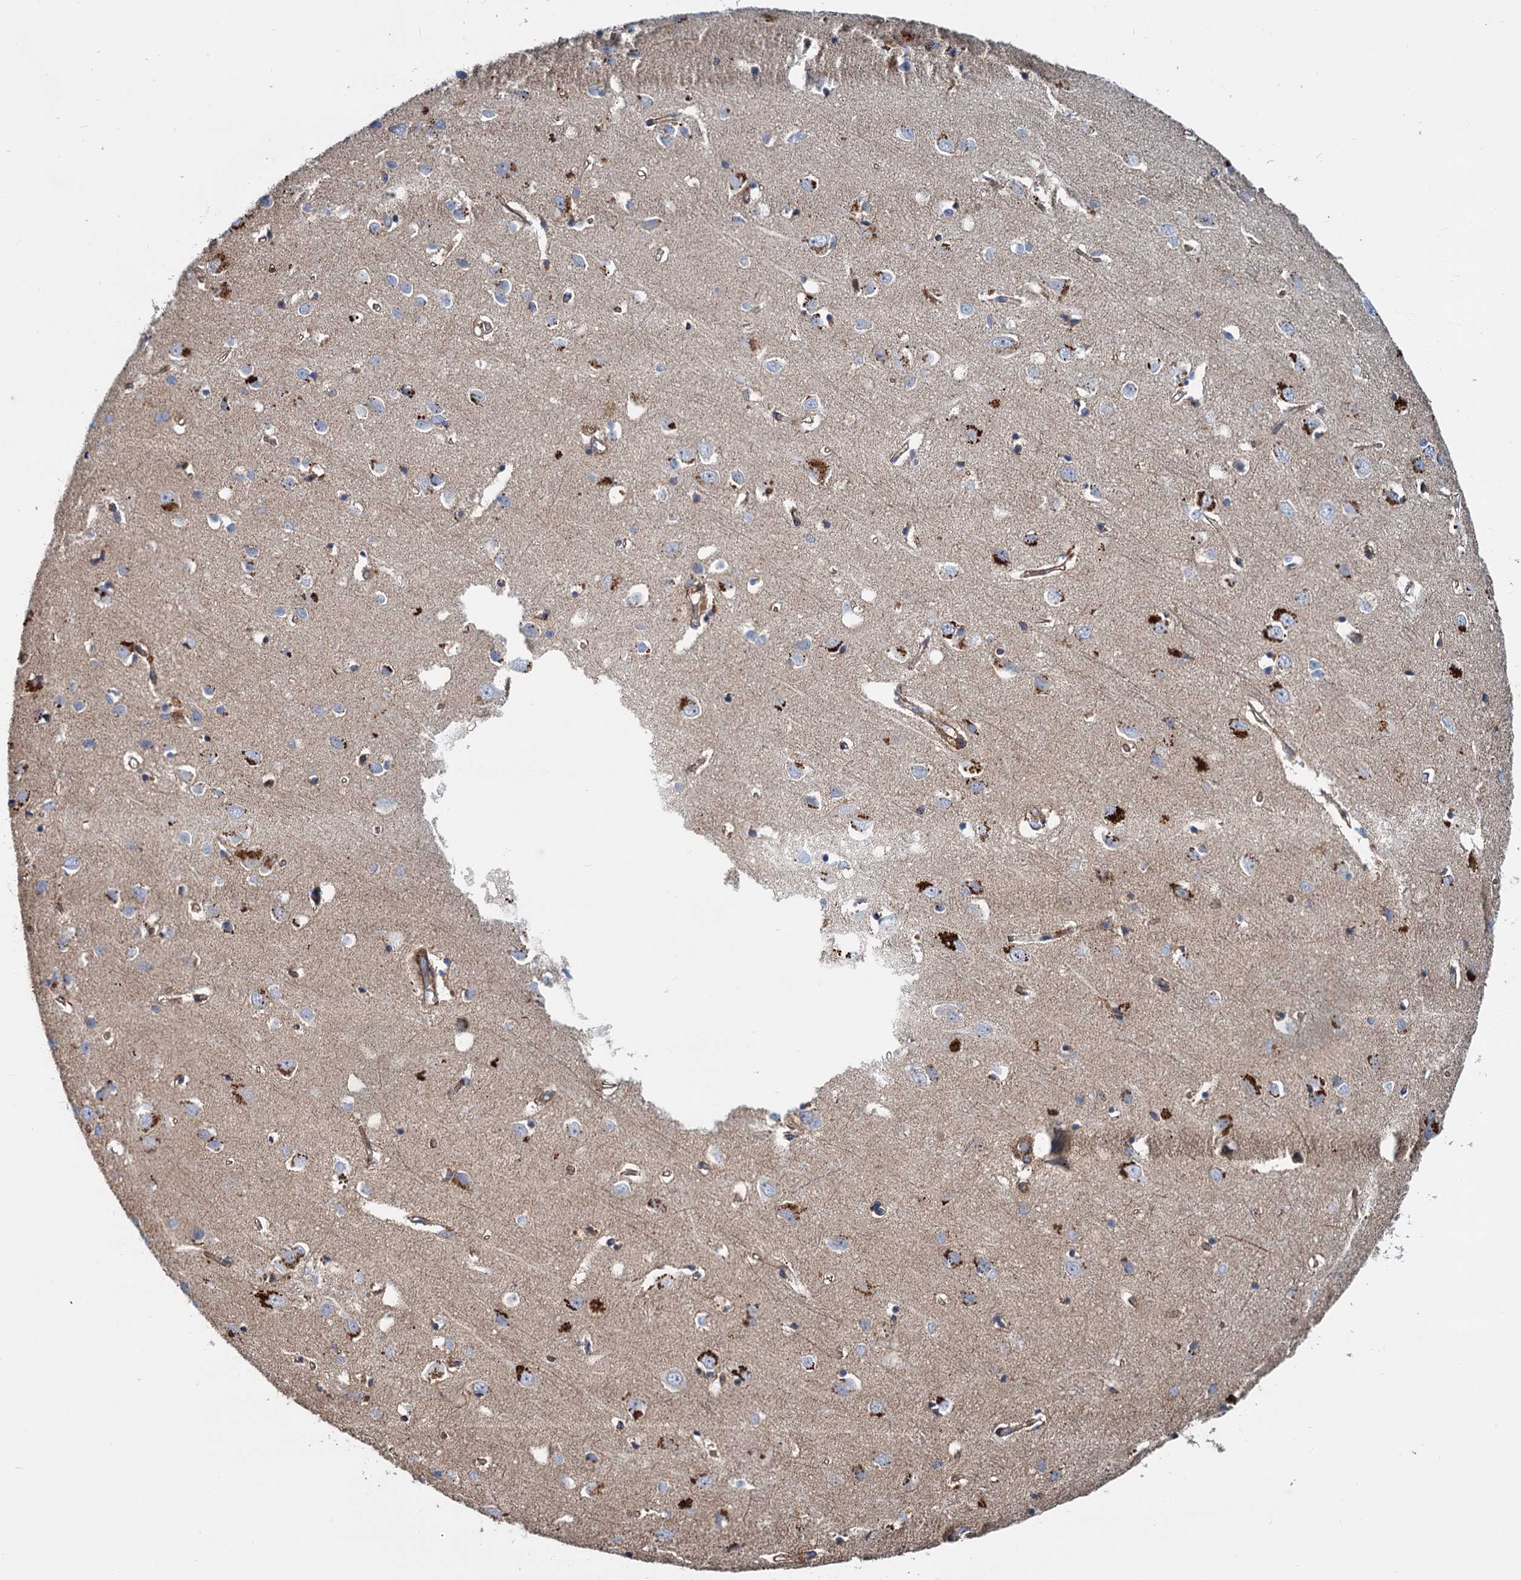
{"staining": {"intensity": "moderate", "quantity": ">75%", "location": "cytoplasmic/membranous"}, "tissue": "cerebral cortex", "cell_type": "Endothelial cells", "image_type": "normal", "snomed": [{"axis": "morphology", "description": "Normal tissue, NOS"}, {"axis": "topography", "description": "Cerebral cortex"}], "caption": "Moderate cytoplasmic/membranous staining is identified in approximately >75% of endothelial cells in benign cerebral cortex.", "gene": "PSEN1", "patient": {"sex": "female", "age": 64}}